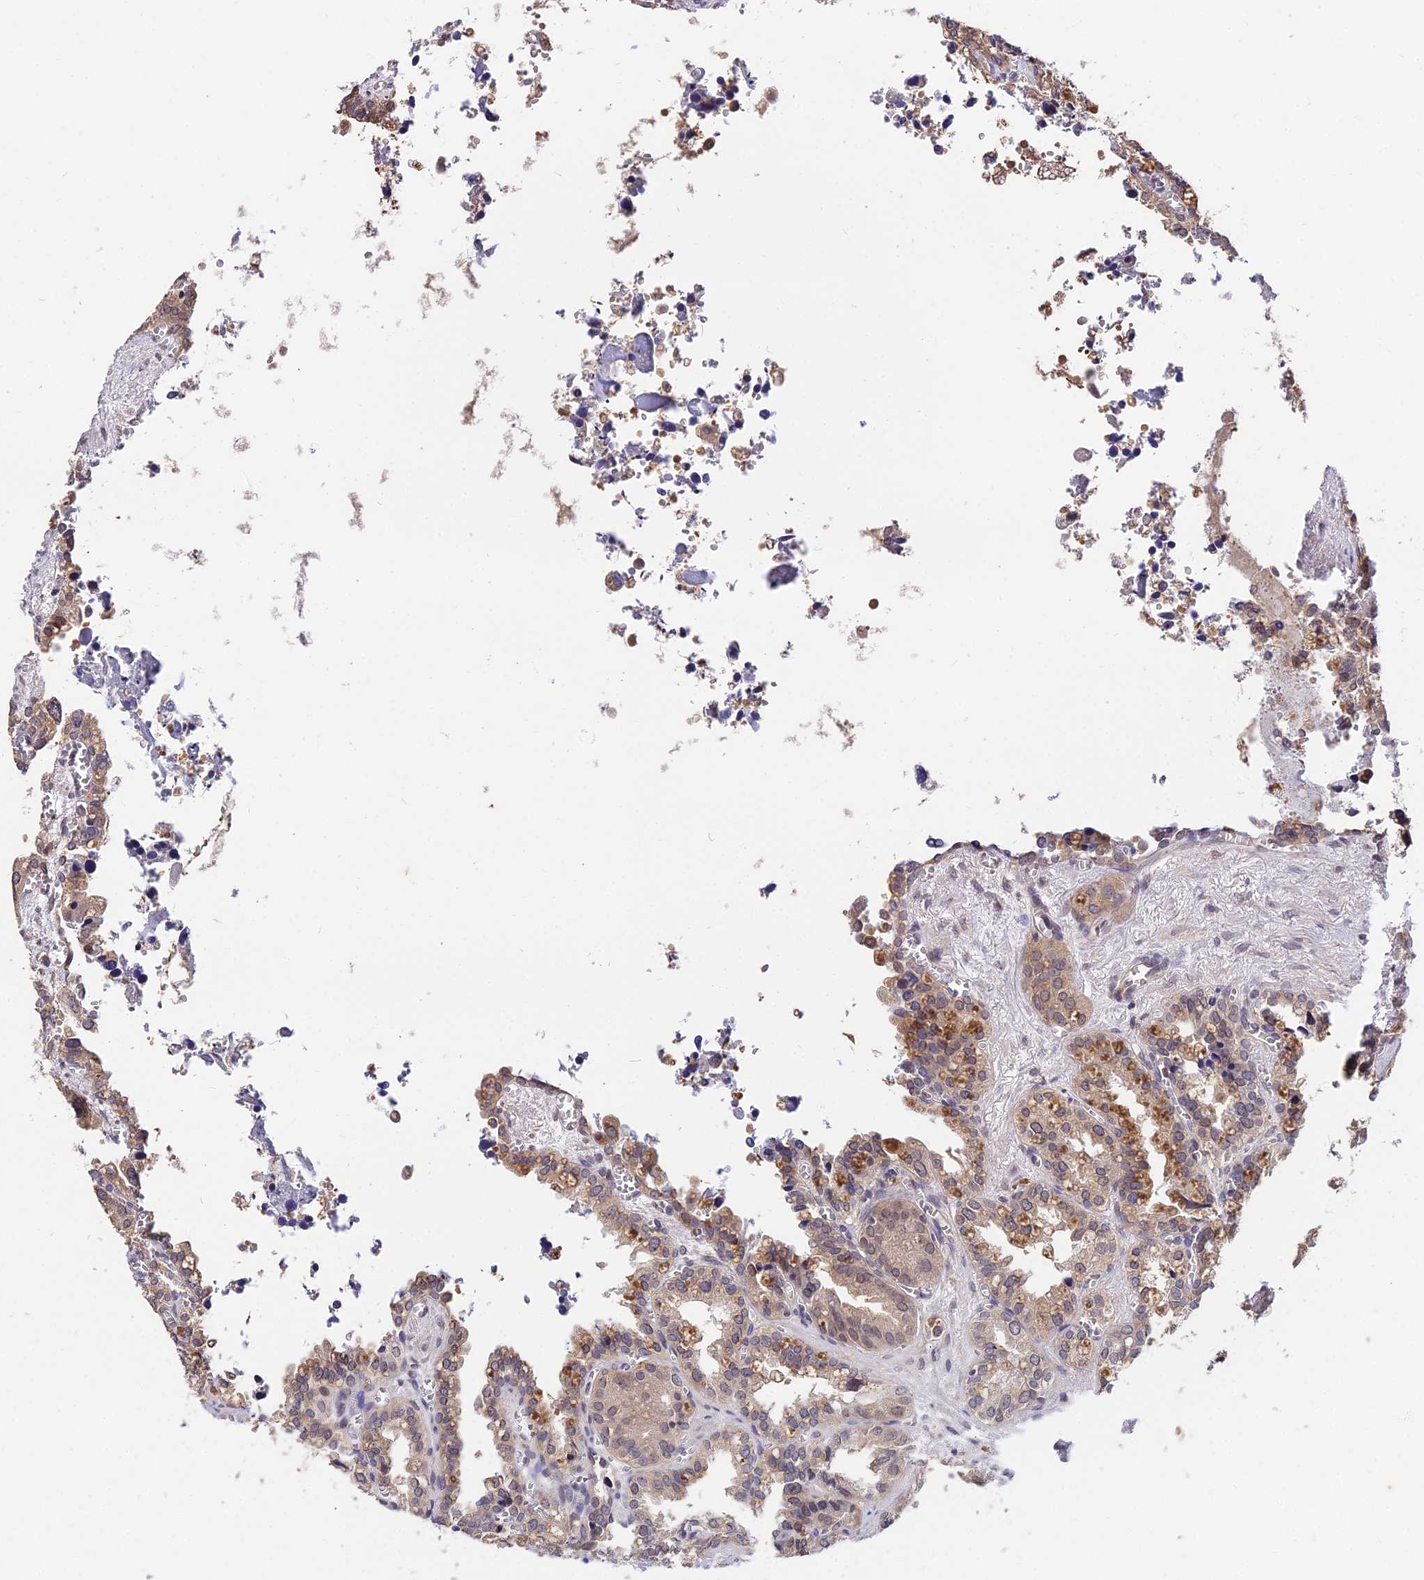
{"staining": {"intensity": "moderate", "quantity": "25%-75%", "location": "cytoplasmic/membranous"}, "tissue": "seminal vesicle", "cell_type": "Glandular cells", "image_type": "normal", "snomed": [{"axis": "morphology", "description": "Normal tissue, NOS"}, {"axis": "topography", "description": "Prostate"}, {"axis": "topography", "description": "Seminal veicle"}], "caption": "Normal seminal vesicle was stained to show a protein in brown. There is medium levels of moderate cytoplasmic/membranous staining in about 25%-75% of glandular cells. (Brightfield microscopy of DAB IHC at high magnification).", "gene": "INPP4A", "patient": {"sex": "male", "age": 51}}